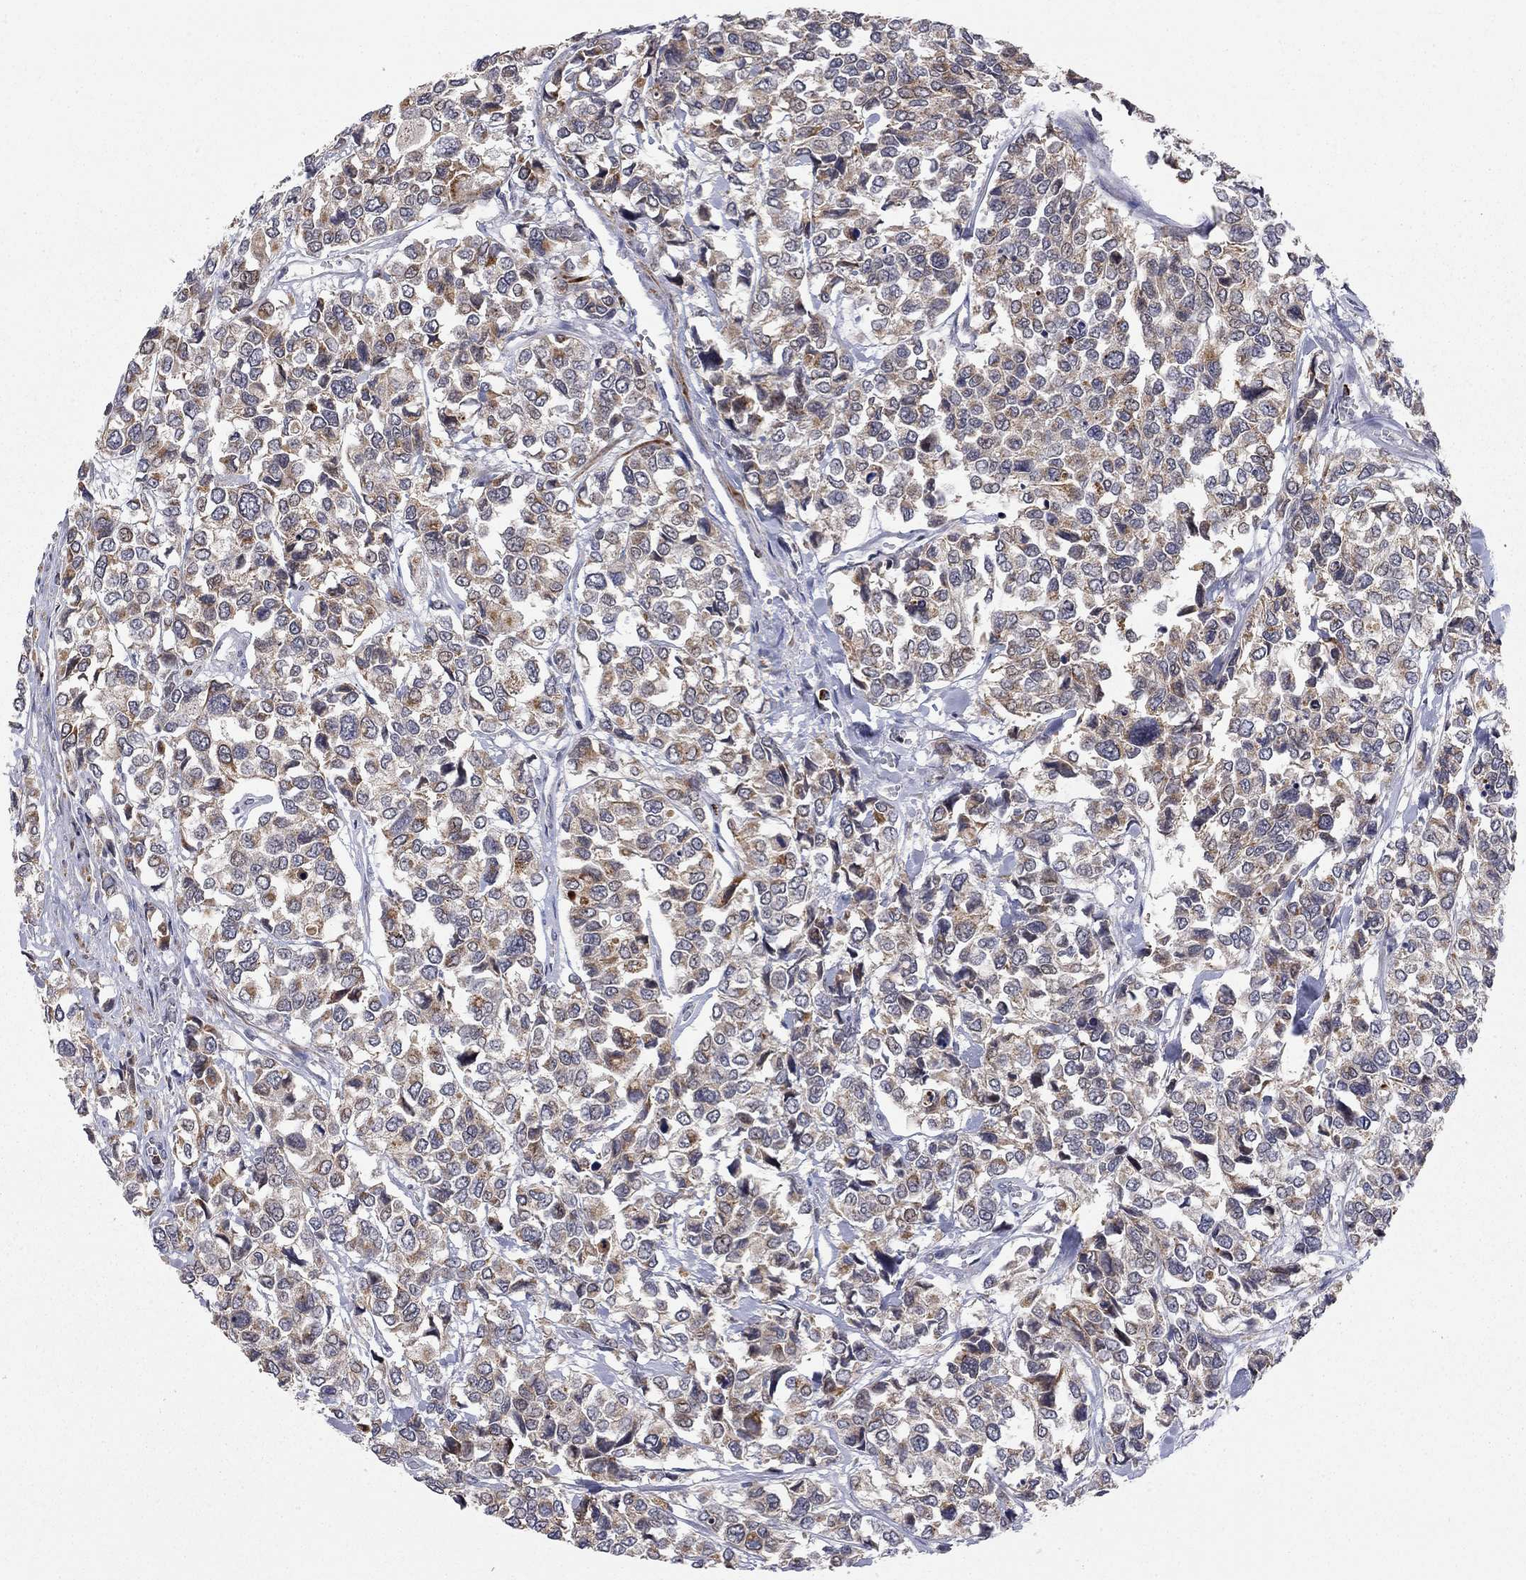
{"staining": {"intensity": "moderate", "quantity": "<25%", "location": "cytoplasmic/membranous"}, "tissue": "urothelial cancer", "cell_type": "Tumor cells", "image_type": "cancer", "snomed": [{"axis": "morphology", "description": "Urothelial carcinoma, High grade"}, {"axis": "topography", "description": "Urinary bladder"}], "caption": "High-magnification brightfield microscopy of high-grade urothelial carcinoma stained with DAB (brown) and counterstained with hematoxylin (blue). tumor cells exhibit moderate cytoplasmic/membranous expression is seen in approximately<25% of cells.", "gene": "IDS", "patient": {"sex": "male", "age": 77}}